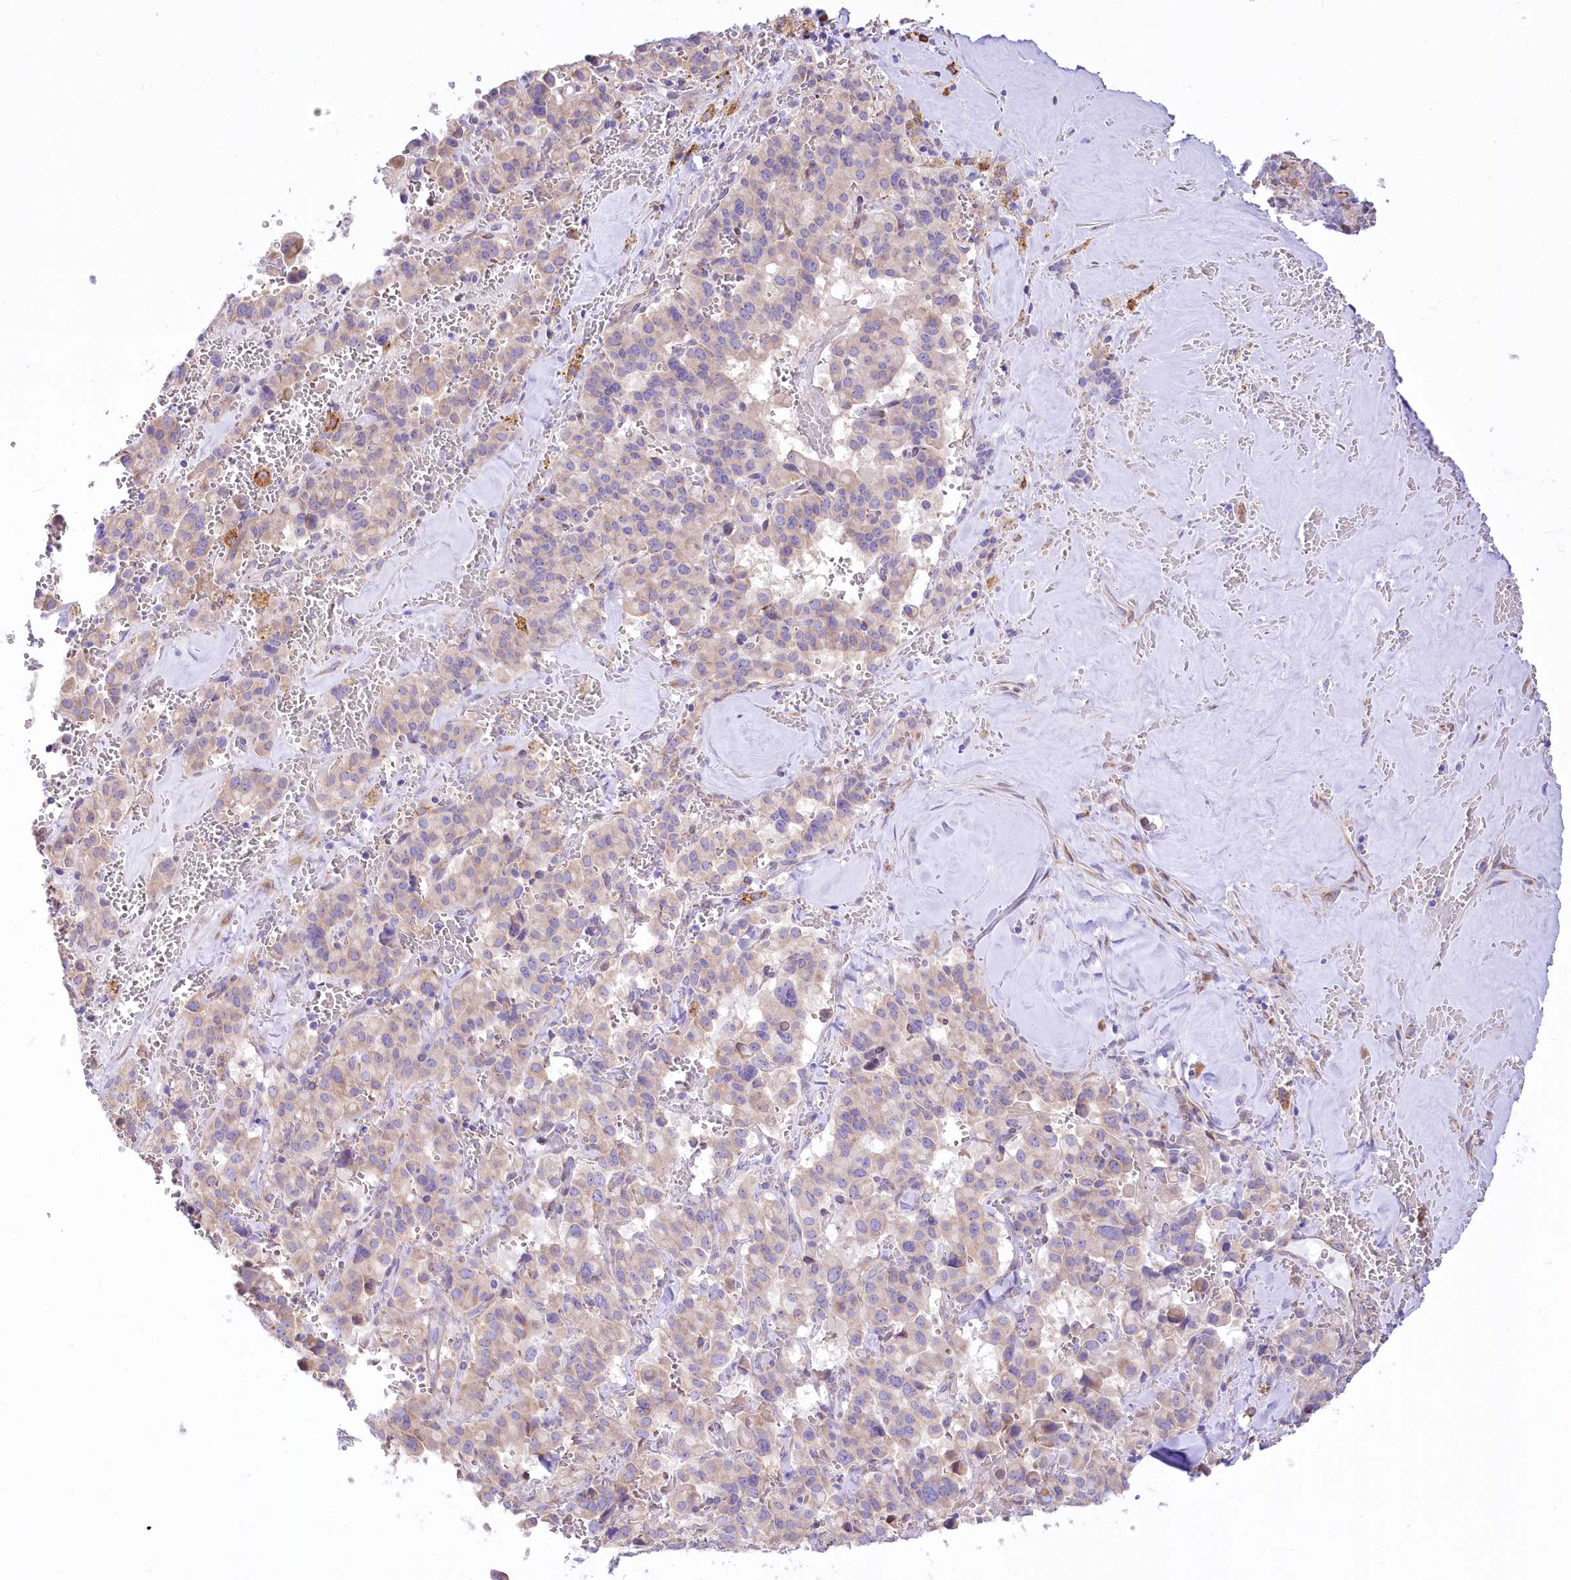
{"staining": {"intensity": "negative", "quantity": "none", "location": "none"}, "tissue": "pancreatic cancer", "cell_type": "Tumor cells", "image_type": "cancer", "snomed": [{"axis": "morphology", "description": "Adenocarcinoma, NOS"}, {"axis": "topography", "description": "Pancreas"}], "caption": "IHC of human adenocarcinoma (pancreatic) demonstrates no expression in tumor cells.", "gene": "STT3B", "patient": {"sex": "male", "age": 65}}